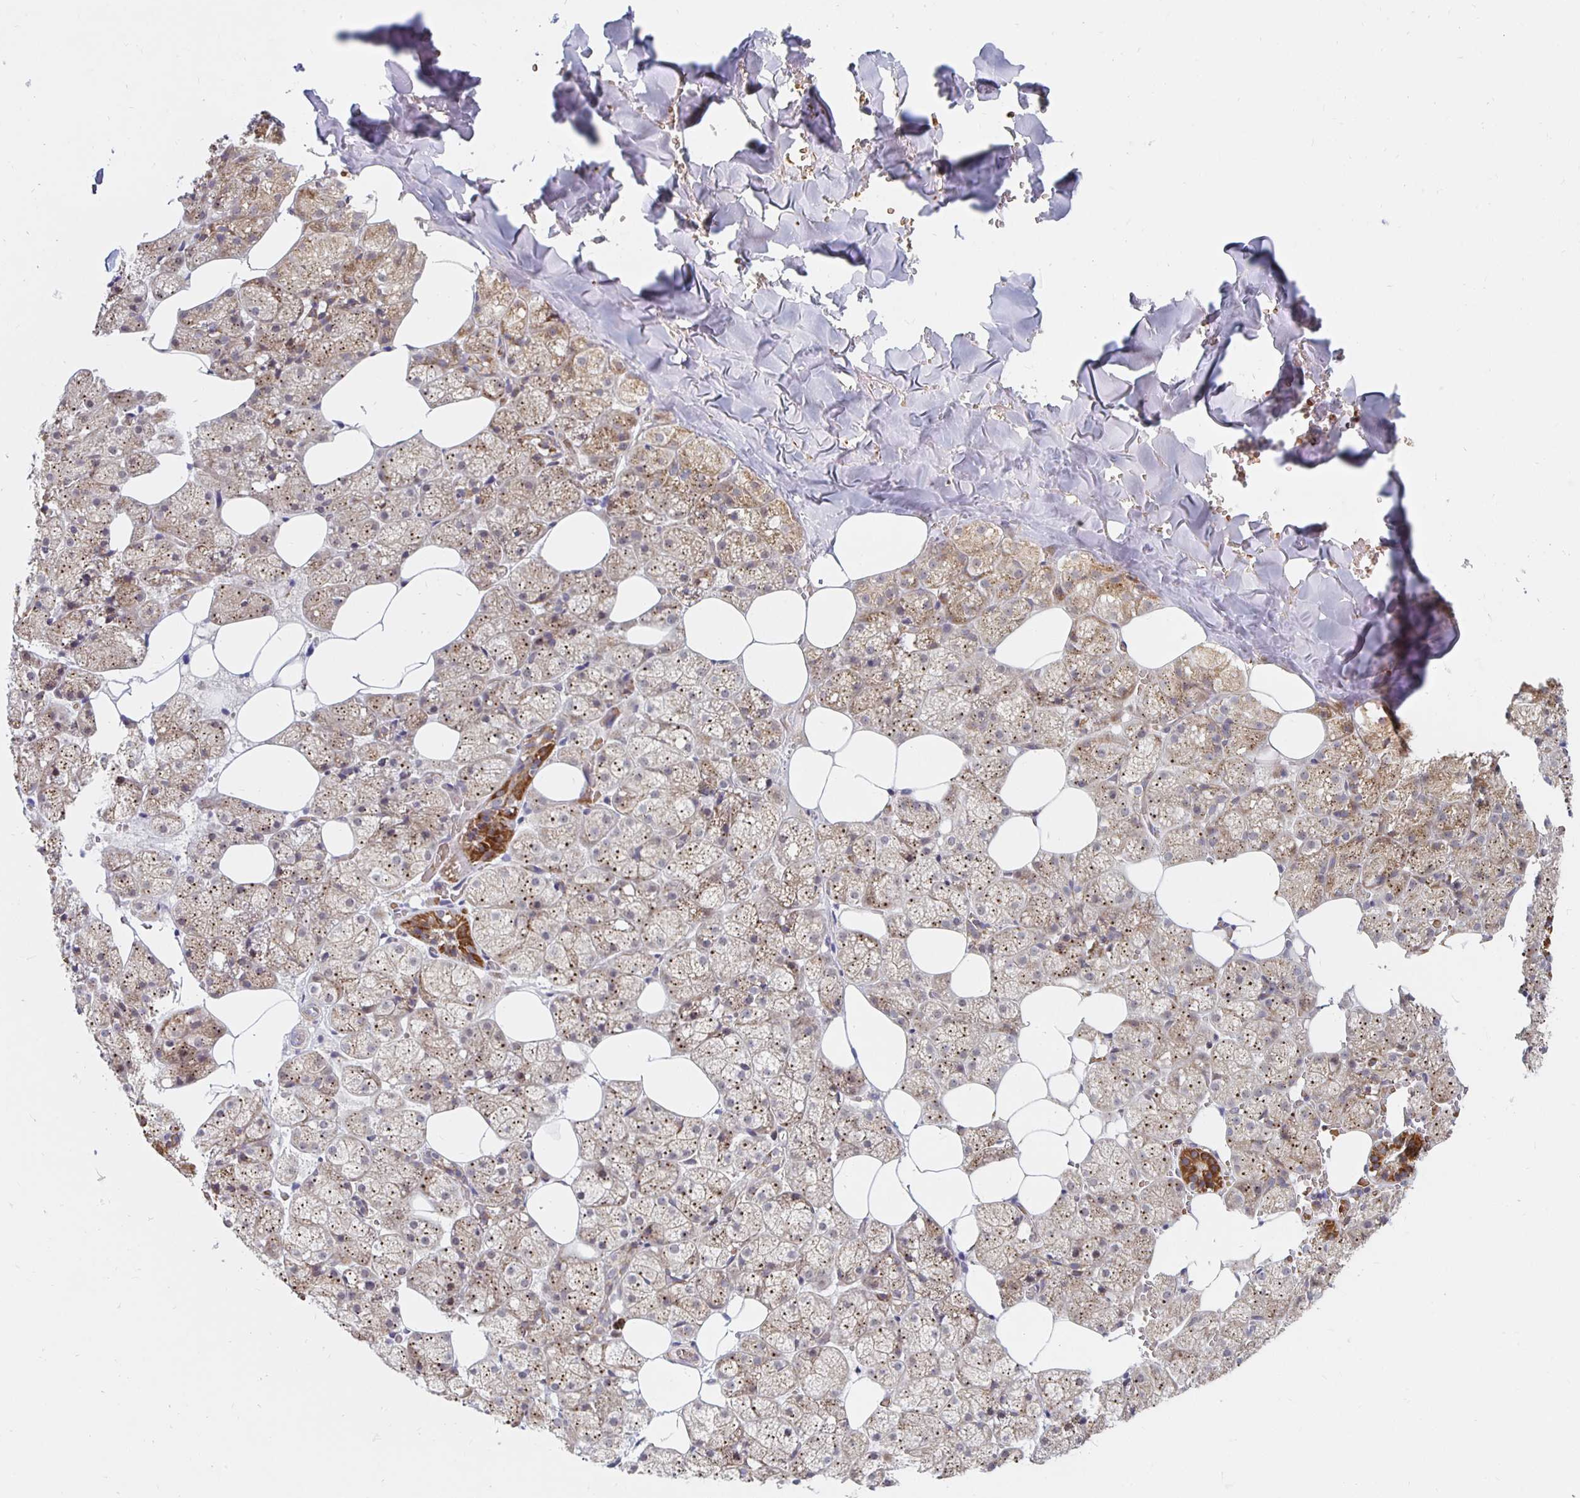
{"staining": {"intensity": "strong", "quantity": "25%-75%", "location": "cytoplasmic/membranous"}, "tissue": "salivary gland", "cell_type": "Glandular cells", "image_type": "normal", "snomed": [{"axis": "morphology", "description": "Normal tissue, NOS"}, {"axis": "topography", "description": "Salivary gland"}, {"axis": "topography", "description": "Peripheral nerve tissue"}], "caption": "A photomicrograph of salivary gland stained for a protein demonstrates strong cytoplasmic/membranous brown staining in glandular cells. (Stains: DAB (3,3'-diaminobenzidine) in brown, nuclei in blue, Microscopy: brightfield microscopy at high magnification).", "gene": "MRPL28", "patient": {"sex": "male", "age": 38}}